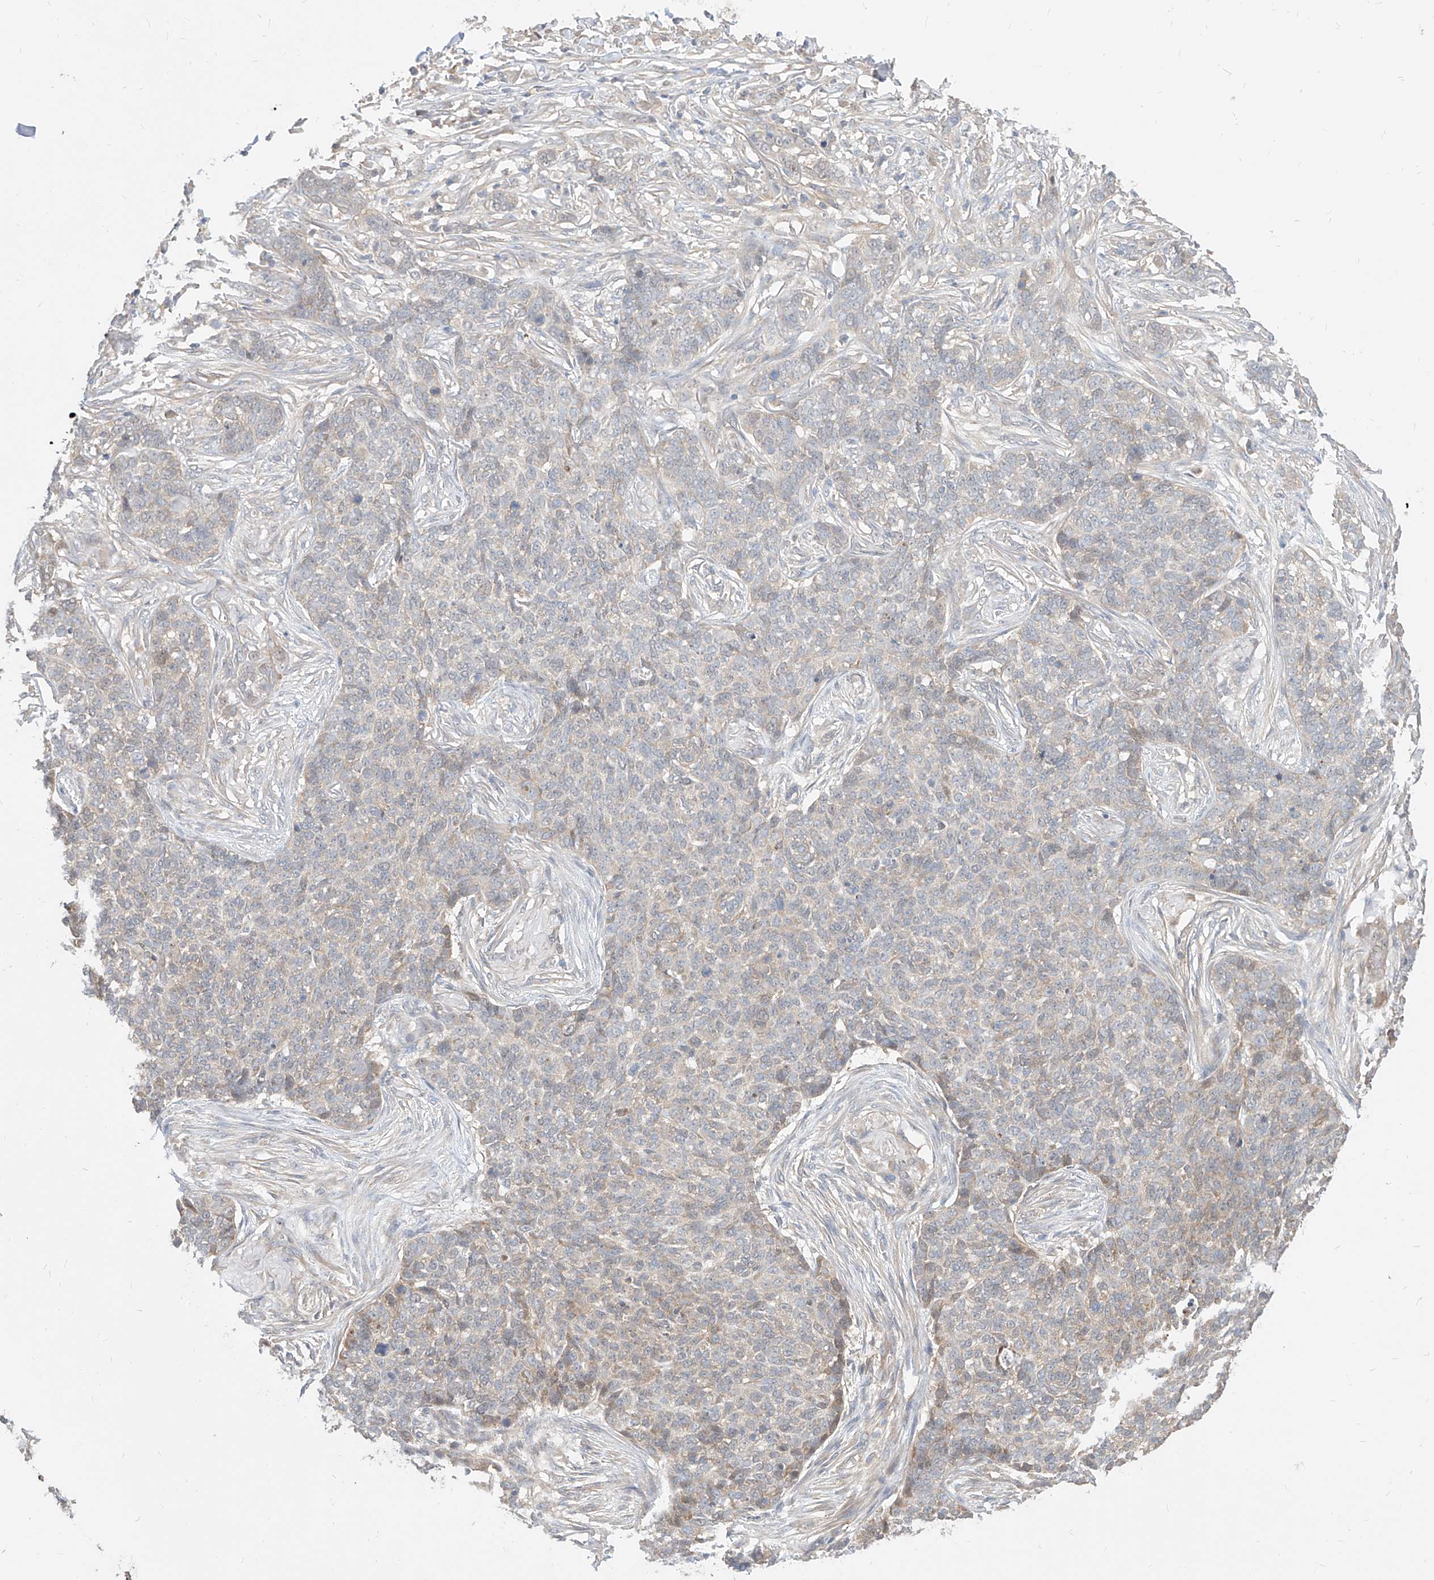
{"staining": {"intensity": "weak", "quantity": "<25%", "location": "cytoplasmic/membranous"}, "tissue": "skin cancer", "cell_type": "Tumor cells", "image_type": "cancer", "snomed": [{"axis": "morphology", "description": "Basal cell carcinoma"}, {"axis": "topography", "description": "Skin"}], "caption": "Immunohistochemical staining of human skin cancer (basal cell carcinoma) demonstrates no significant staining in tumor cells.", "gene": "TSNAX", "patient": {"sex": "male", "age": 85}}